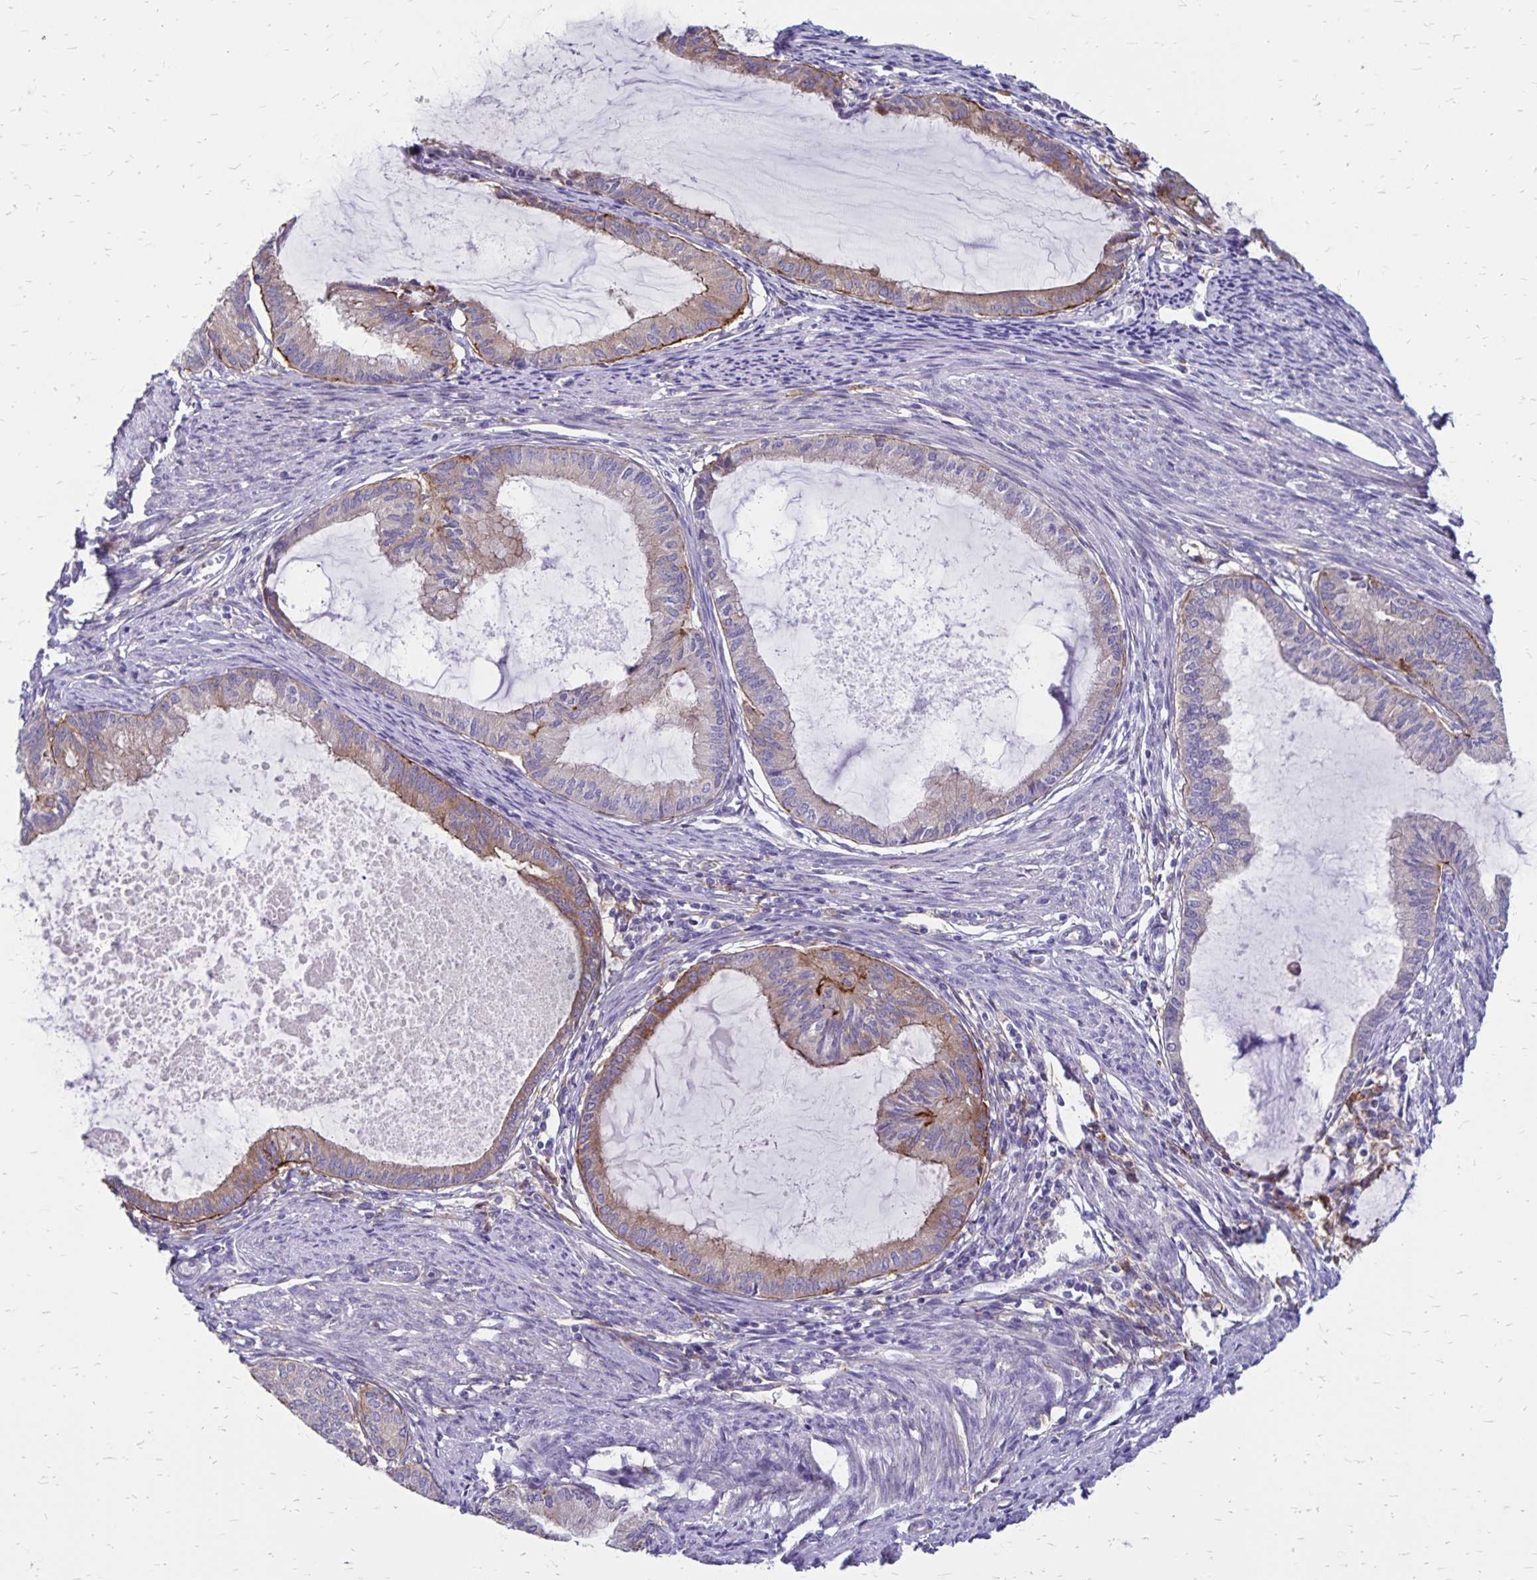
{"staining": {"intensity": "weak", "quantity": "<25%", "location": "cytoplasmic/membranous"}, "tissue": "endometrial cancer", "cell_type": "Tumor cells", "image_type": "cancer", "snomed": [{"axis": "morphology", "description": "Adenocarcinoma, NOS"}, {"axis": "topography", "description": "Endometrium"}], "caption": "There is no significant staining in tumor cells of endometrial cancer. (DAB IHC, high magnification).", "gene": "TNS3", "patient": {"sex": "female", "age": 86}}